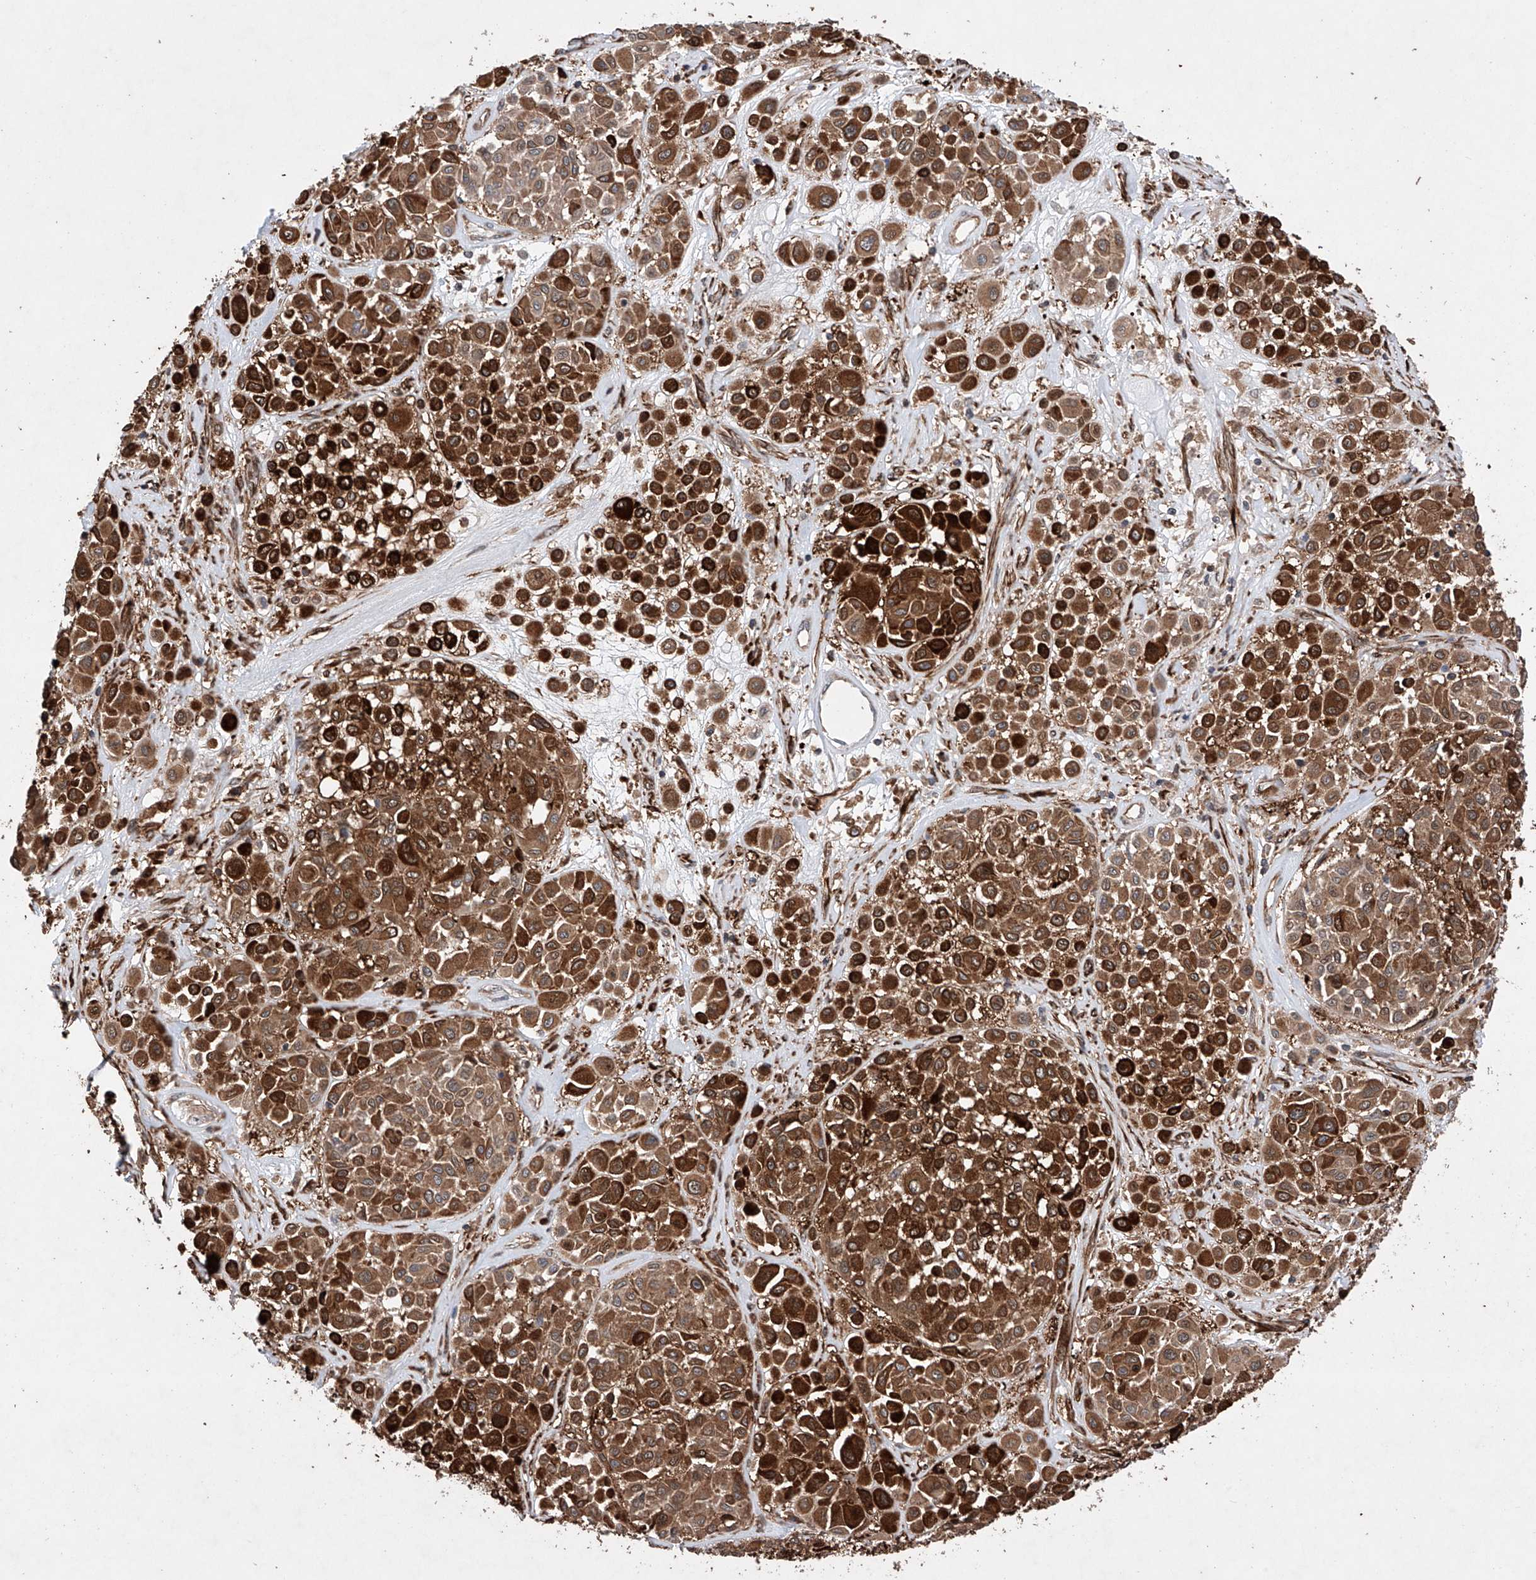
{"staining": {"intensity": "strong", "quantity": ">75%", "location": "cytoplasmic/membranous"}, "tissue": "melanoma", "cell_type": "Tumor cells", "image_type": "cancer", "snomed": [{"axis": "morphology", "description": "Malignant melanoma, Metastatic site"}, {"axis": "topography", "description": "Soft tissue"}], "caption": "A brown stain highlights strong cytoplasmic/membranous staining of a protein in human melanoma tumor cells. (DAB (3,3'-diaminobenzidine) IHC, brown staining for protein, blue staining for nuclei).", "gene": "TIMM23", "patient": {"sex": "male", "age": 41}}